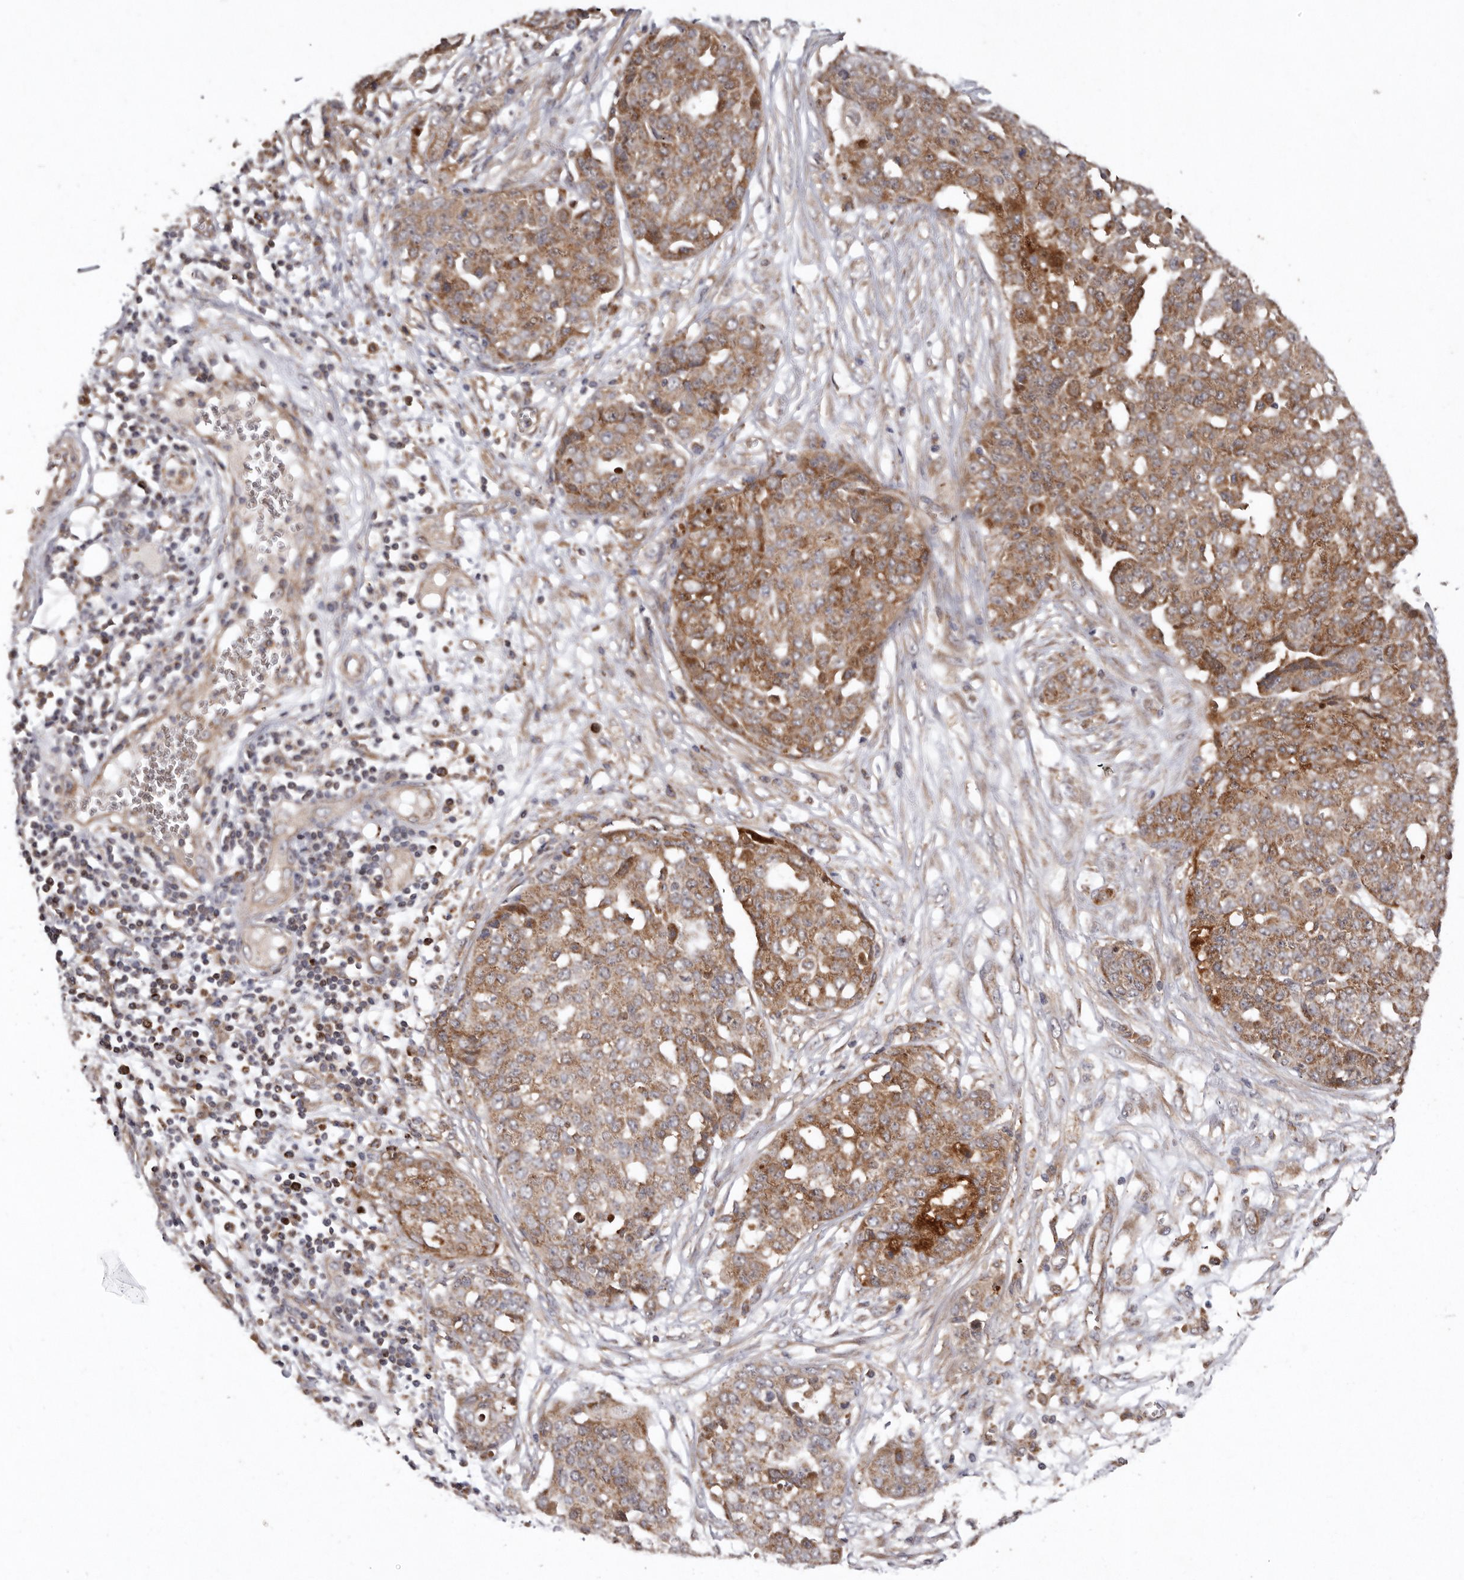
{"staining": {"intensity": "moderate", "quantity": ">75%", "location": "cytoplasmic/membranous"}, "tissue": "ovarian cancer", "cell_type": "Tumor cells", "image_type": "cancer", "snomed": [{"axis": "morphology", "description": "Cystadenocarcinoma, serous, NOS"}, {"axis": "topography", "description": "Soft tissue"}, {"axis": "topography", "description": "Ovary"}], "caption": "Human serous cystadenocarcinoma (ovarian) stained with a brown dye demonstrates moderate cytoplasmic/membranous positive positivity in approximately >75% of tumor cells.", "gene": "GOT1L1", "patient": {"sex": "female", "age": 57}}